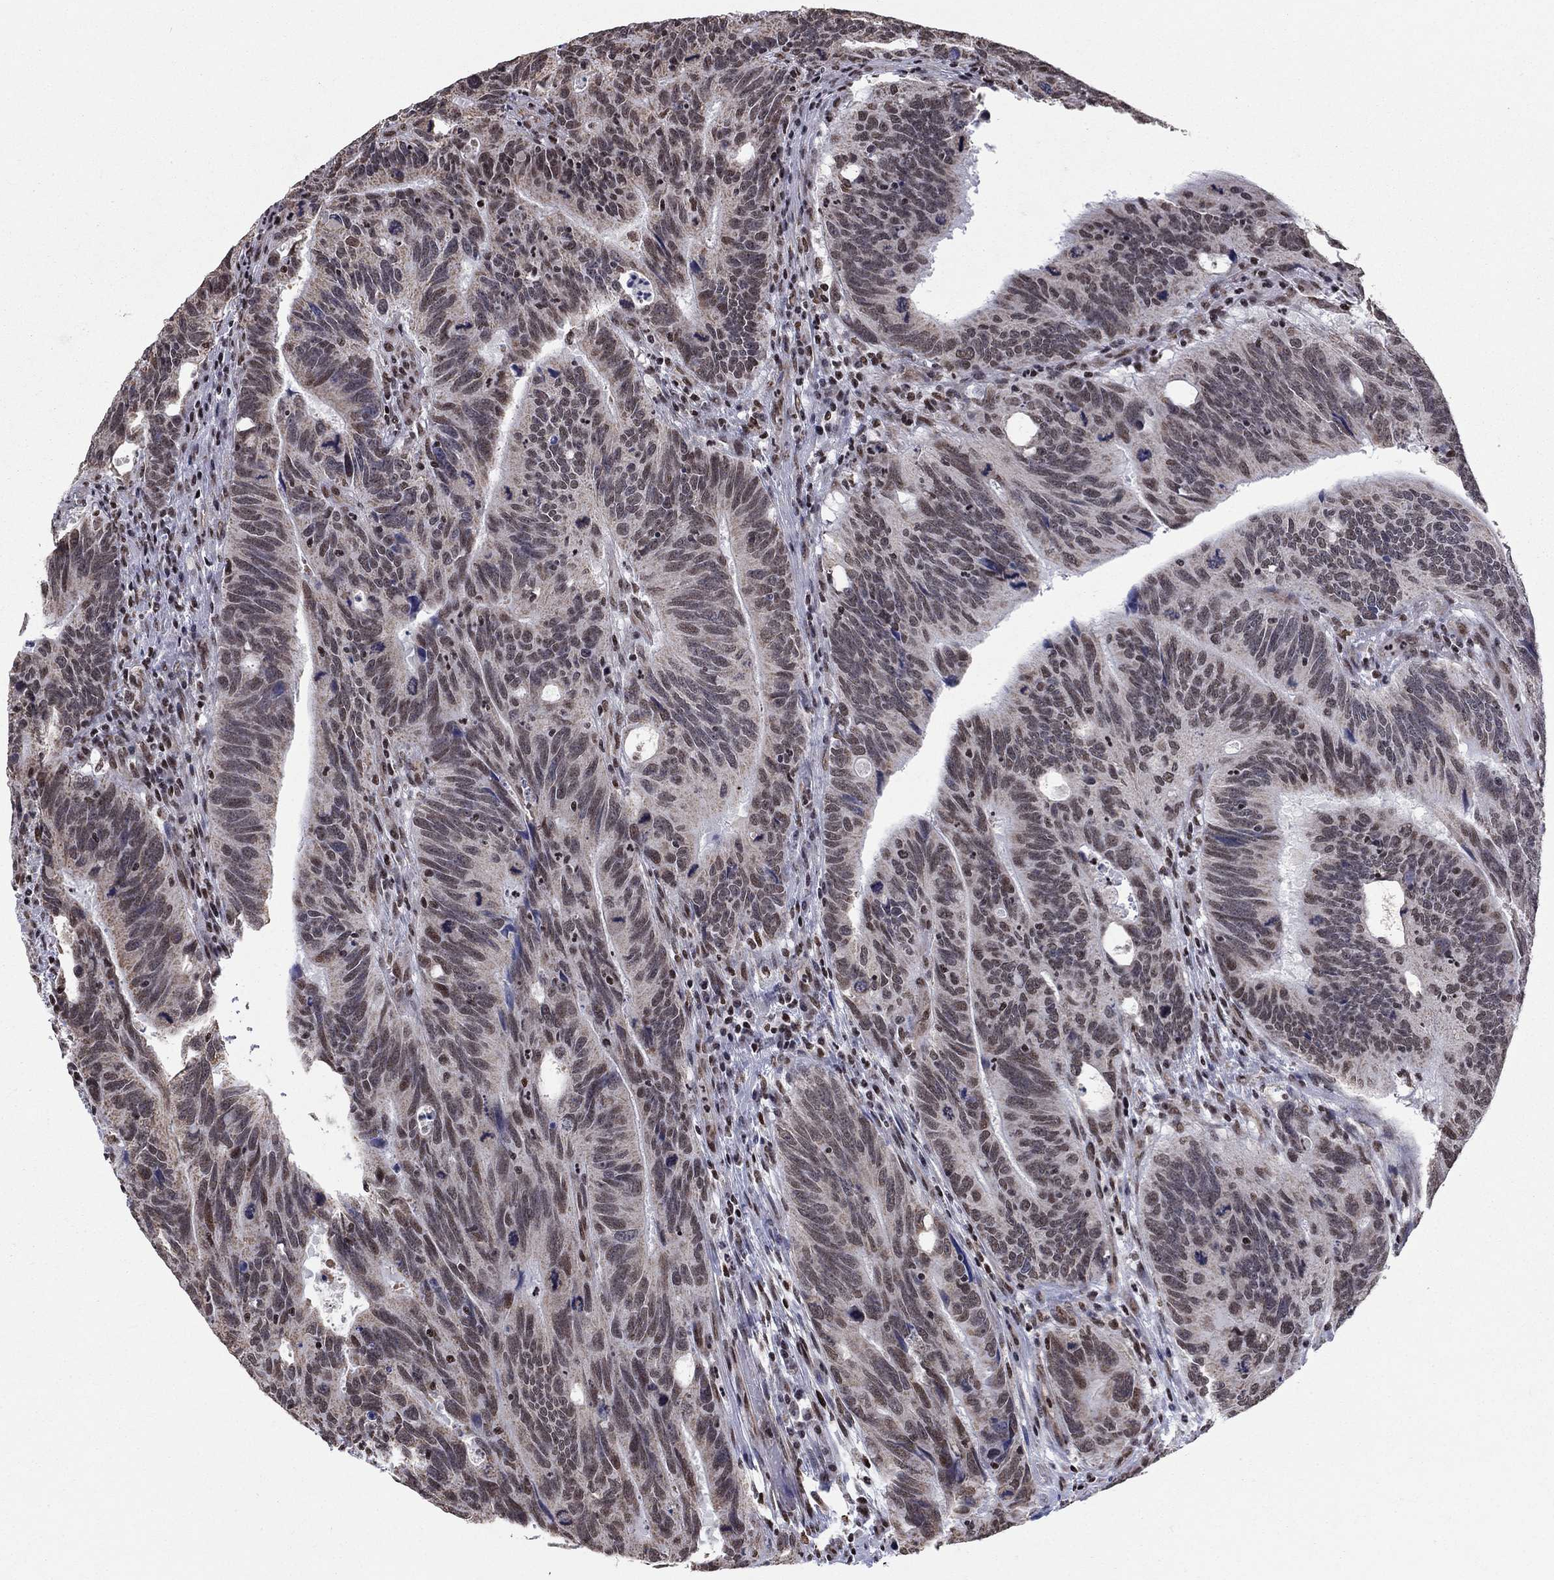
{"staining": {"intensity": "moderate", "quantity": "<25%", "location": "nuclear"}, "tissue": "colorectal cancer", "cell_type": "Tumor cells", "image_type": "cancer", "snomed": [{"axis": "morphology", "description": "Adenocarcinoma, NOS"}, {"axis": "topography", "description": "Colon"}], "caption": "Immunohistochemical staining of colorectal cancer shows low levels of moderate nuclear protein expression in approximately <25% of tumor cells.", "gene": "N4BP2", "patient": {"sex": "female", "age": 77}}